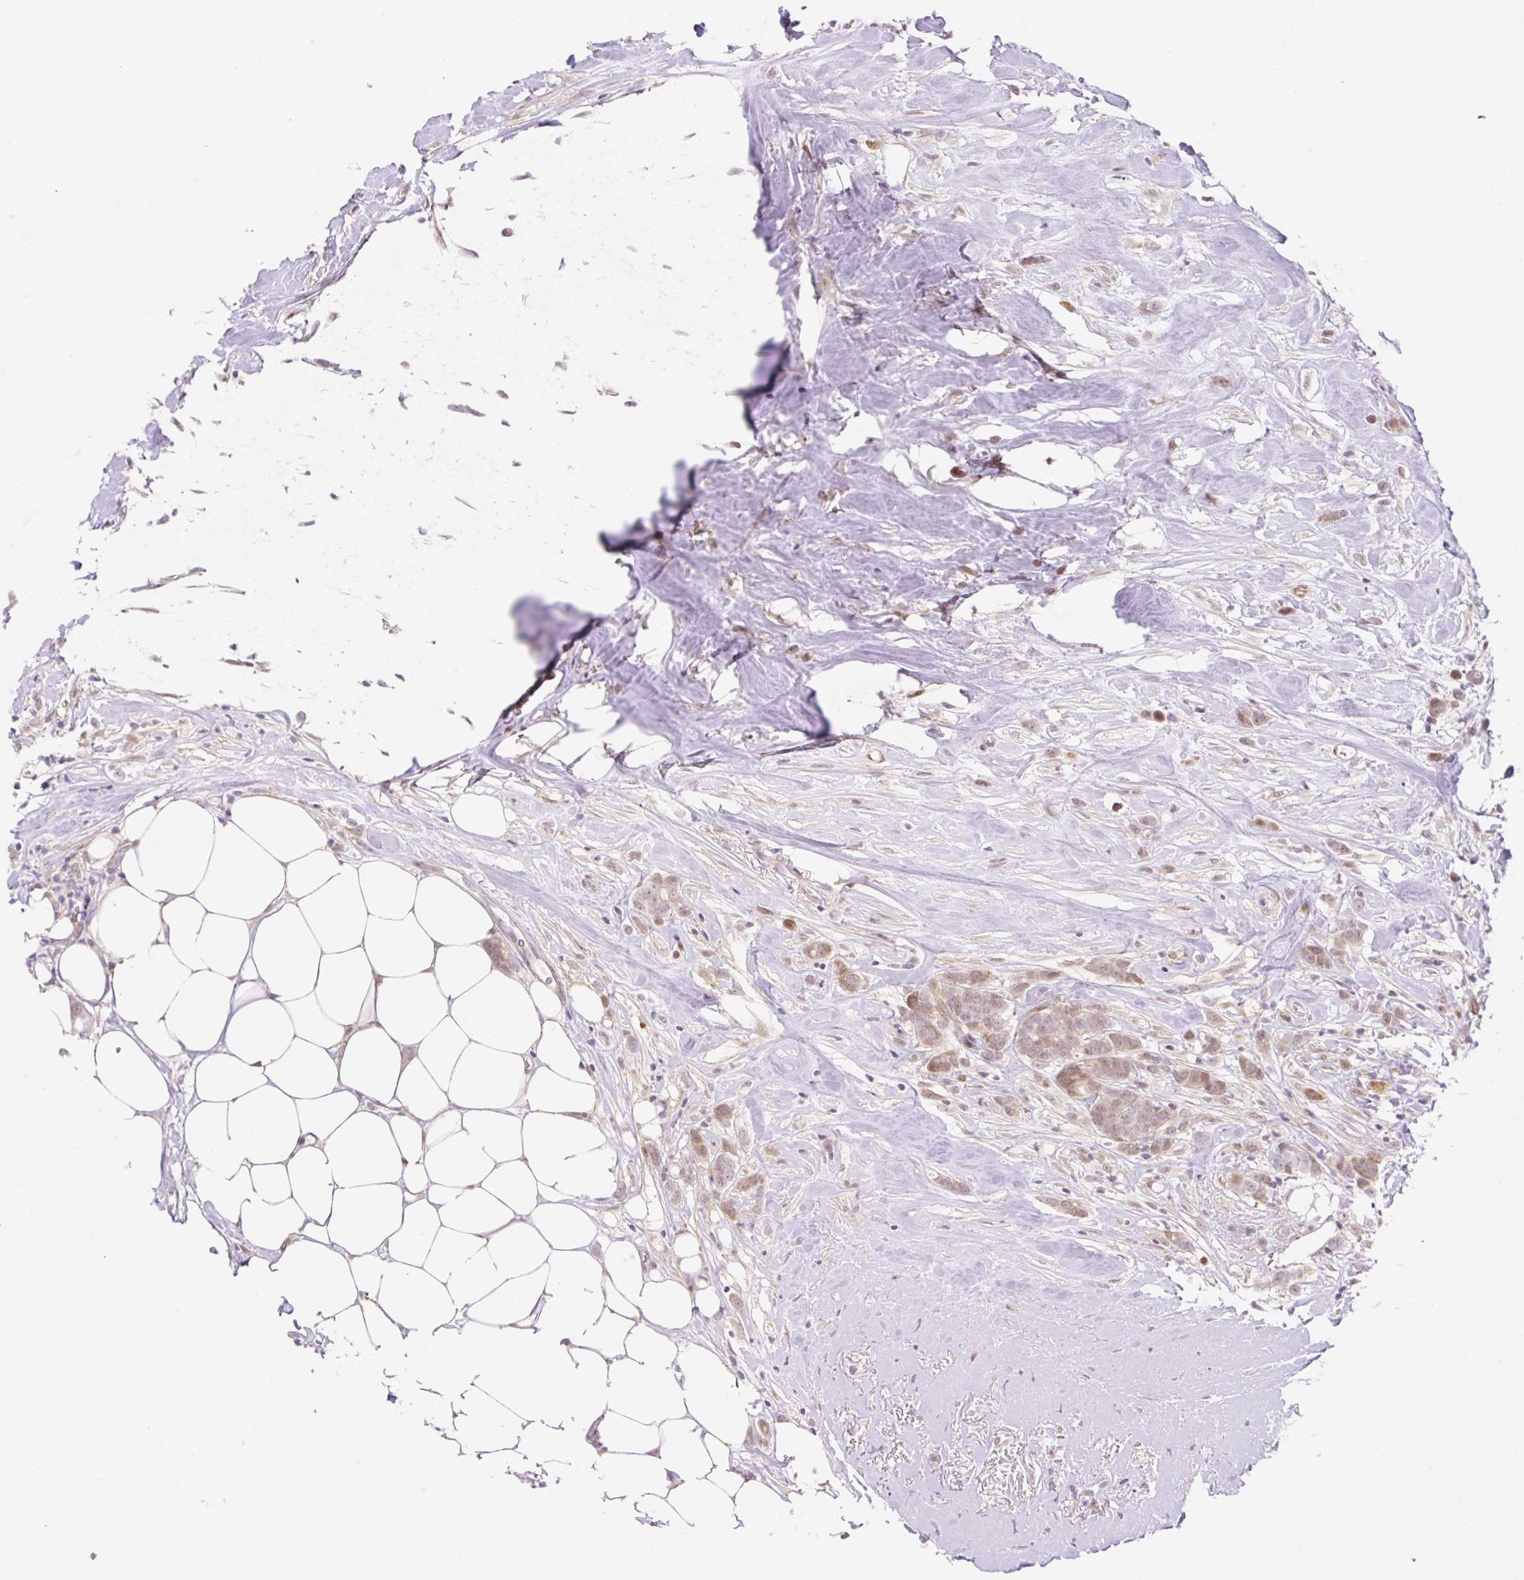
{"staining": {"intensity": "weak", "quantity": ">75%", "location": "cytoplasmic/membranous,nuclear"}, "tissue": "breast cancer", "cell_type": "Tumor cells", "image_type": "cancer", "snomed": [{"axis": "morphology", "description": "Duct carcinoma"}, {"axis": "topography", "description": "Breast"}], "caption": "Tumor cells demonstrate low levels of weak cytoplasmic/membranous and nuclear expression in about >75% of cells in human breast intraductal carcinoma. The protein is shown in brown color, while the nuclei are stained blue.", "gene": "ZFP41", "patient": {"sex": "female", "age": 80}}